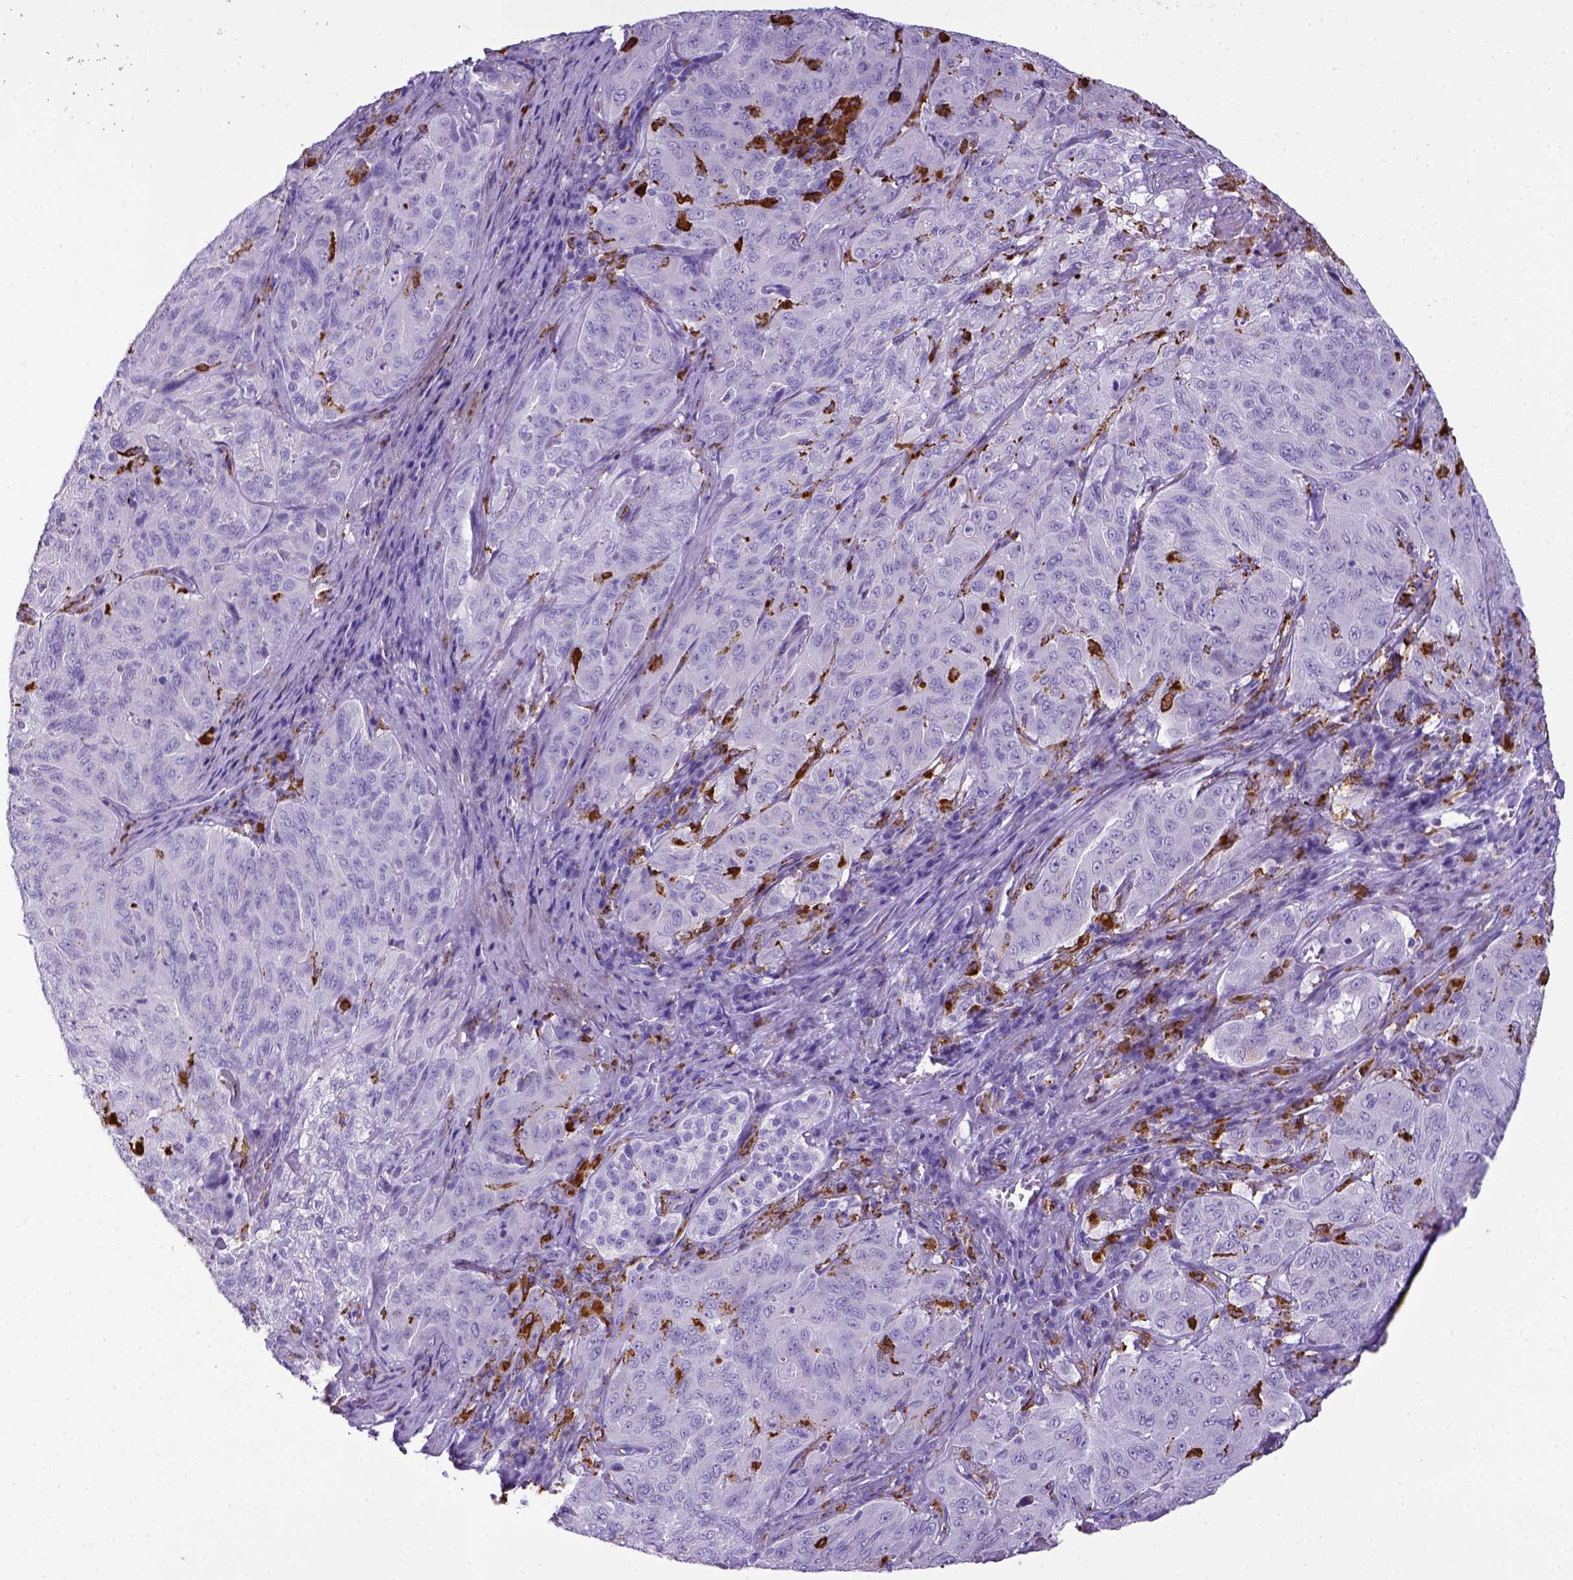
{"staining": {"intensity": "negative", "quantity": "none", "location": "none"}, "tissue": "pancreatic cancer", "cell_type": "Tumor cells", "image_type": "cancer", "snomed": [{"axis": "morphology", "description": "Adenocarcinoma, NOS"}, {"axis": "topography", "description": "Pancreas"}], "caption": "Immunohistochemical staining of adenocarcinoma (pancreatic) displays no significant positivity in tumor cells.", "gene": "CD68", "patient": {"sex": "male", "age": 63}}